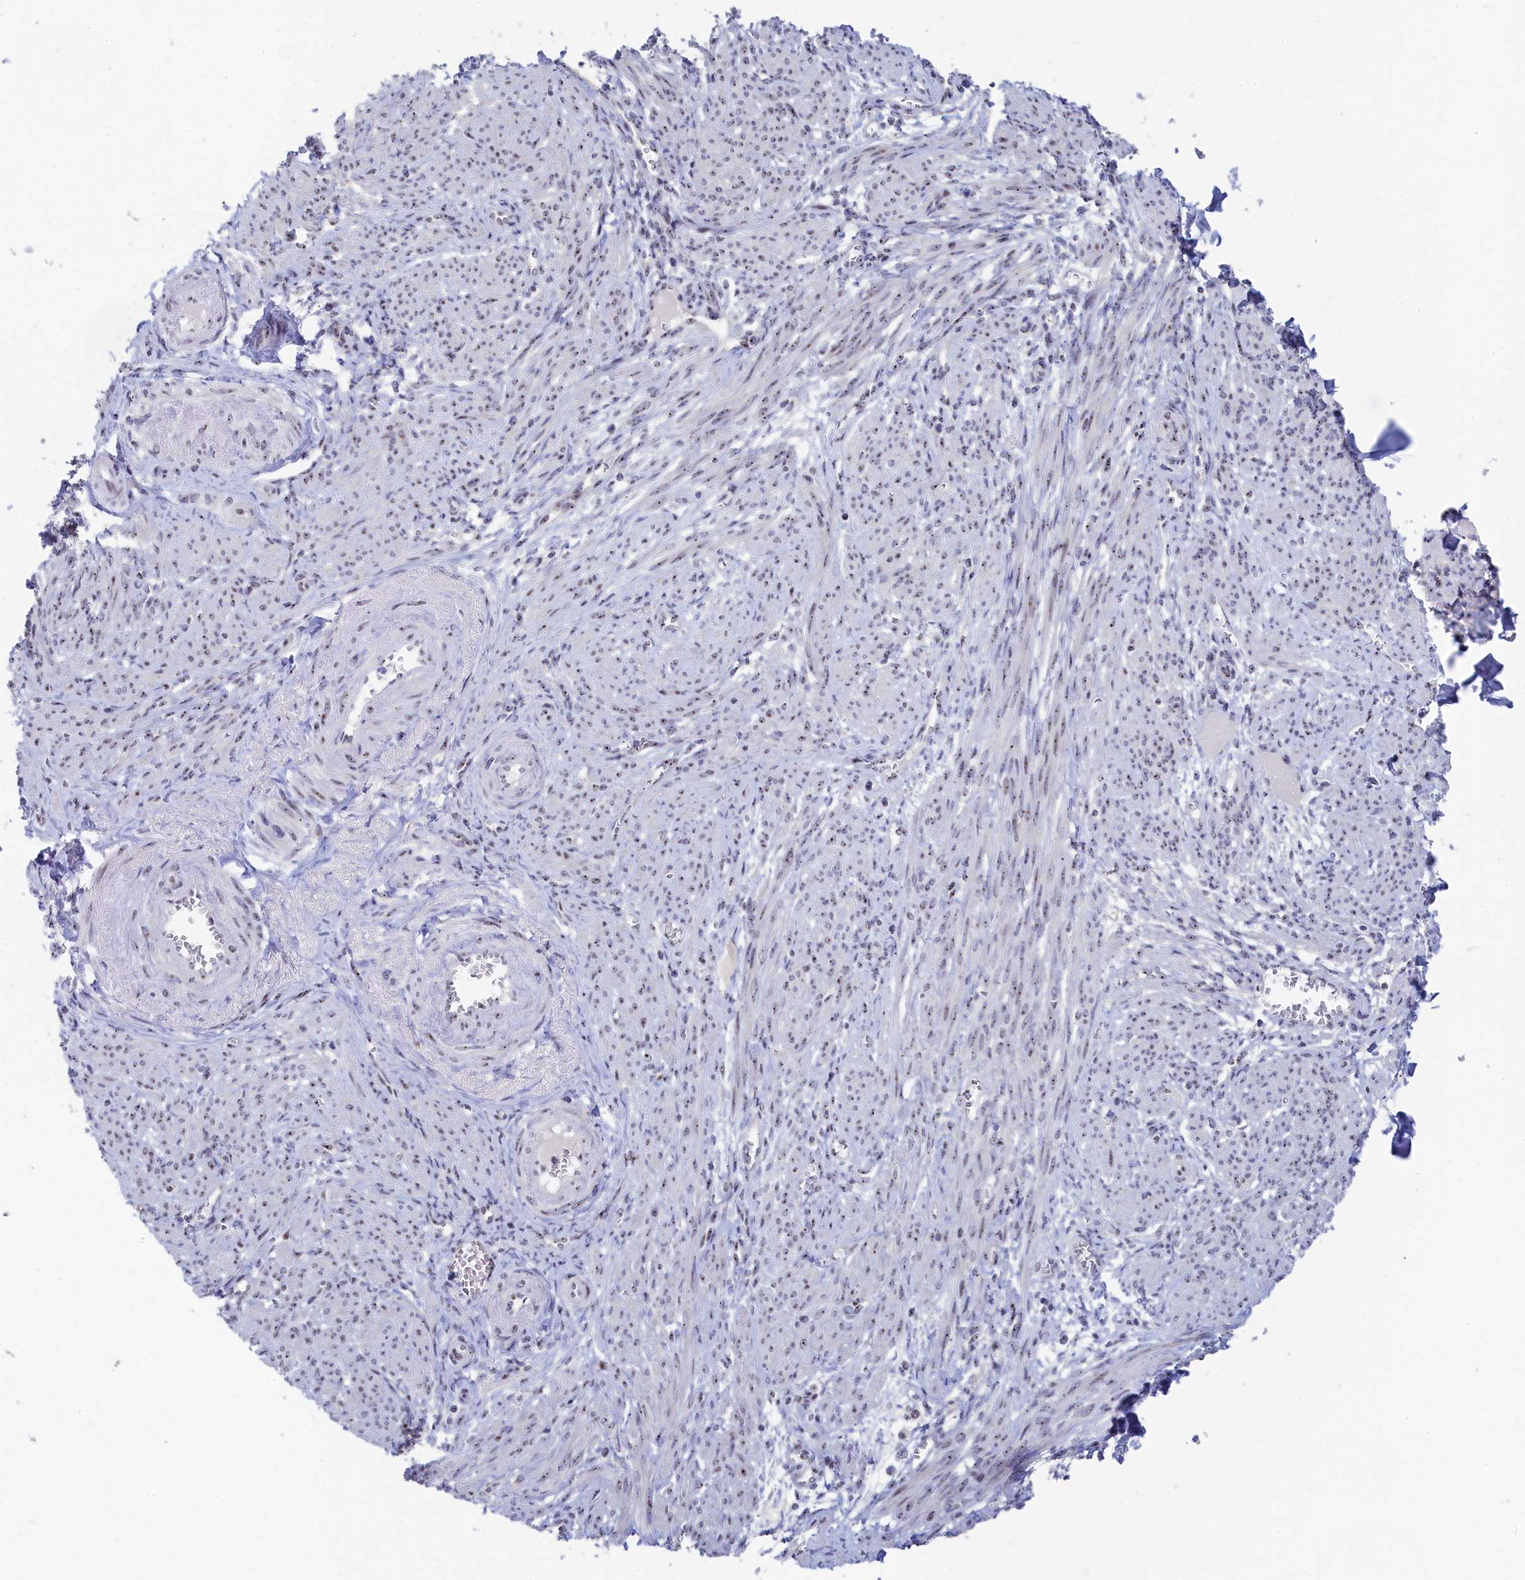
{"staining": {"intensity": "weak", "quantity": "25%-75%", "location": "nuclear"}, "tissue": "smooth muscle", "cell_type": "Smooth muscle cells", "image_type": "normal", "snomed": [{"axis": "morphology", "description": "Normal tissue, NOS"}, {"axis": "topography", "description": "Smooth muscle"}], "caption": "Smooth muscle was stained to show a protein in brown. There is low levels of weak nuclear expression in approximately 25%-75% of smooth muscle cells.", "gene": "RSL1D1", "patient": {"sex": "female", "age": 39}}